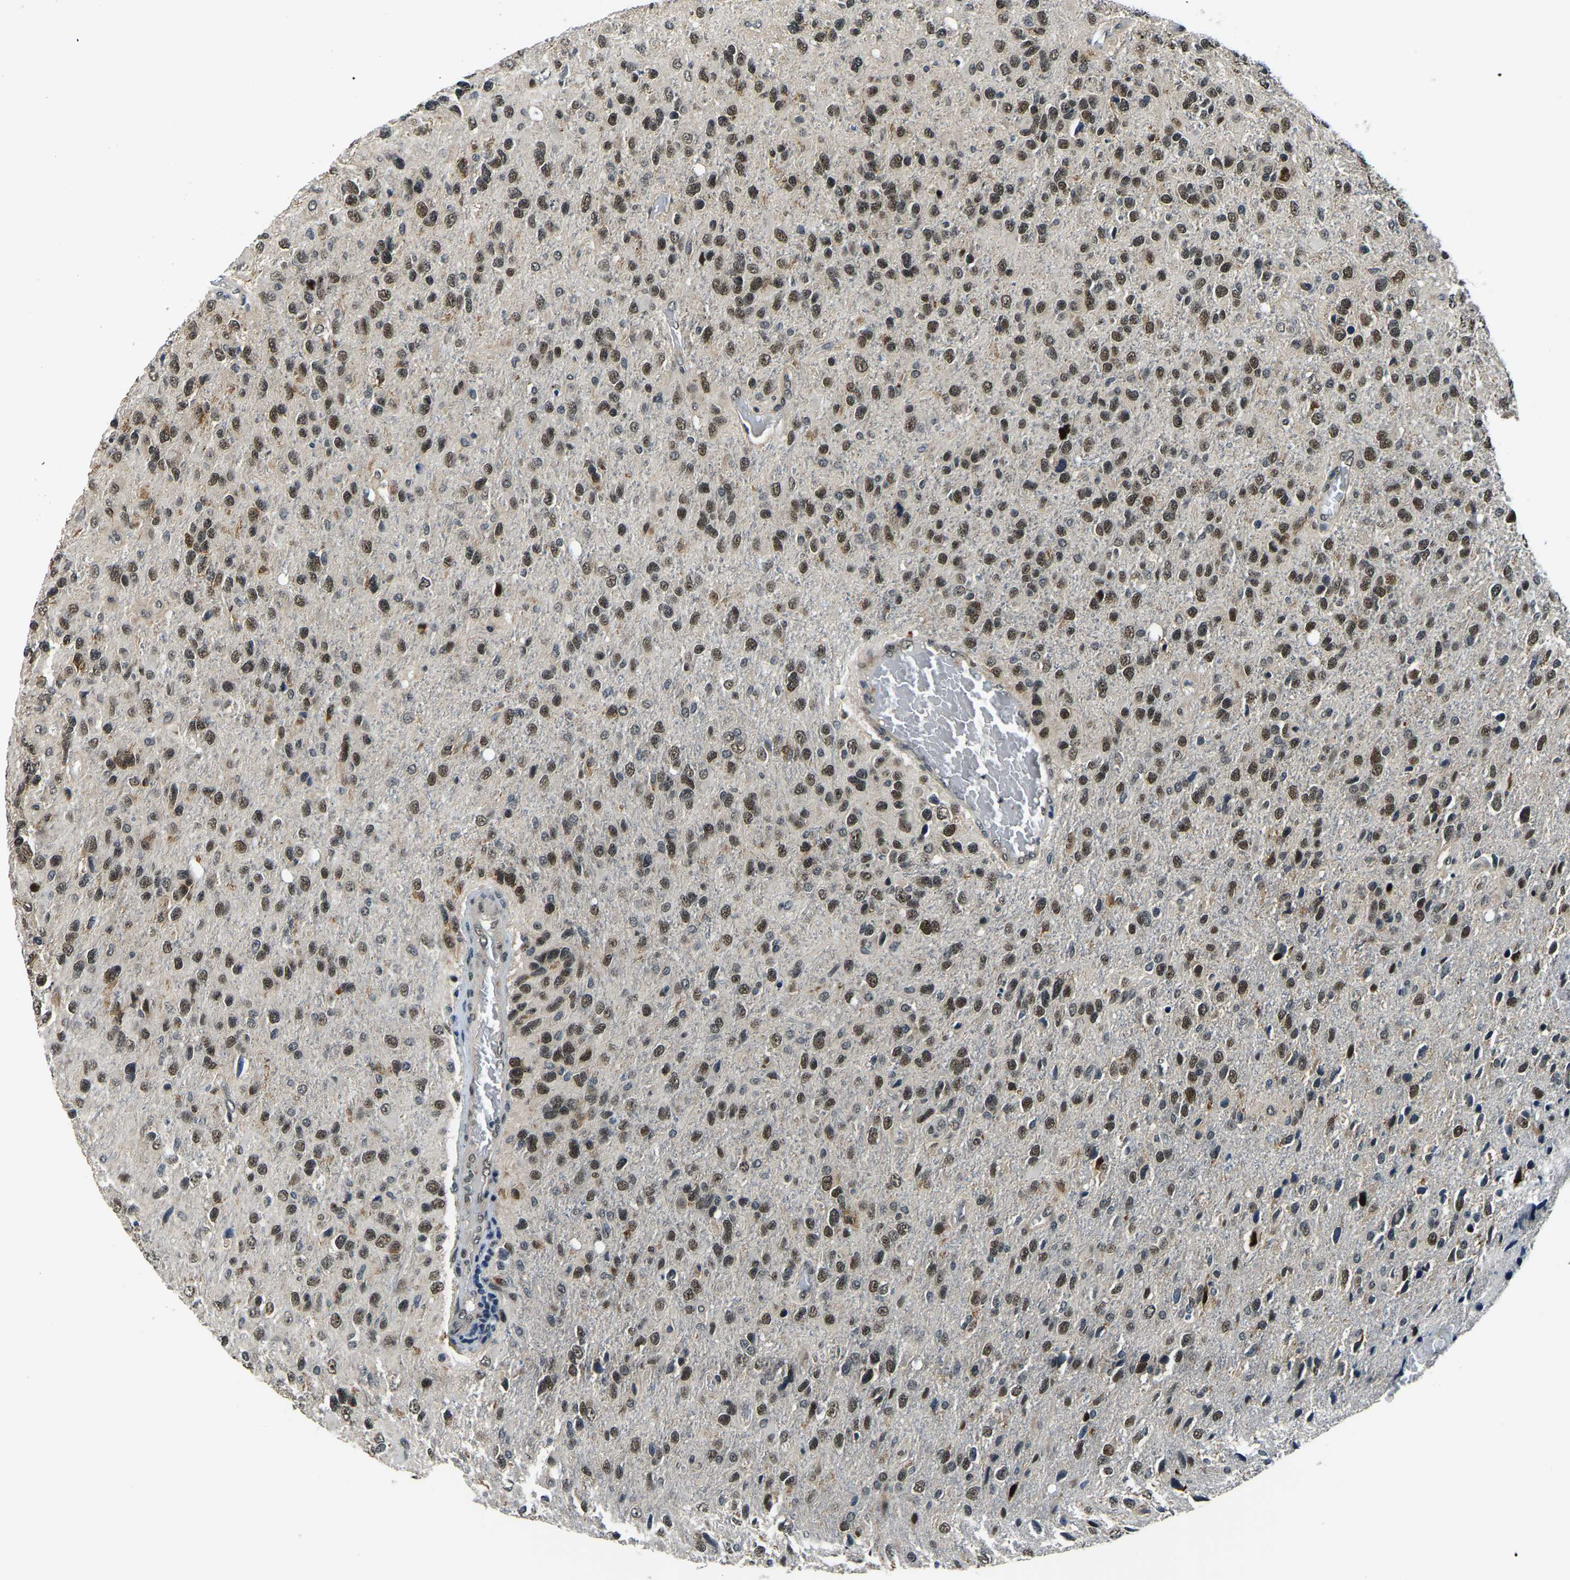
{"staining": {"intensity": "strong", "quantity": ">75%", "location": "nuclear"}, "tissue": "glioma", "cell_type": "Tumor cells", "image_type": "cancer", "snomed": [{"axis": "morphology", "description": "Glioma, malignant, High grade"}, {"axis": "topography", "description": "Brain"}], "caption": "Tumor cells display strong nuclear positivity in approximately >75% of cells in glioma.", "gene": "ING2", "patient": {"sex": "female", "age": 58}}